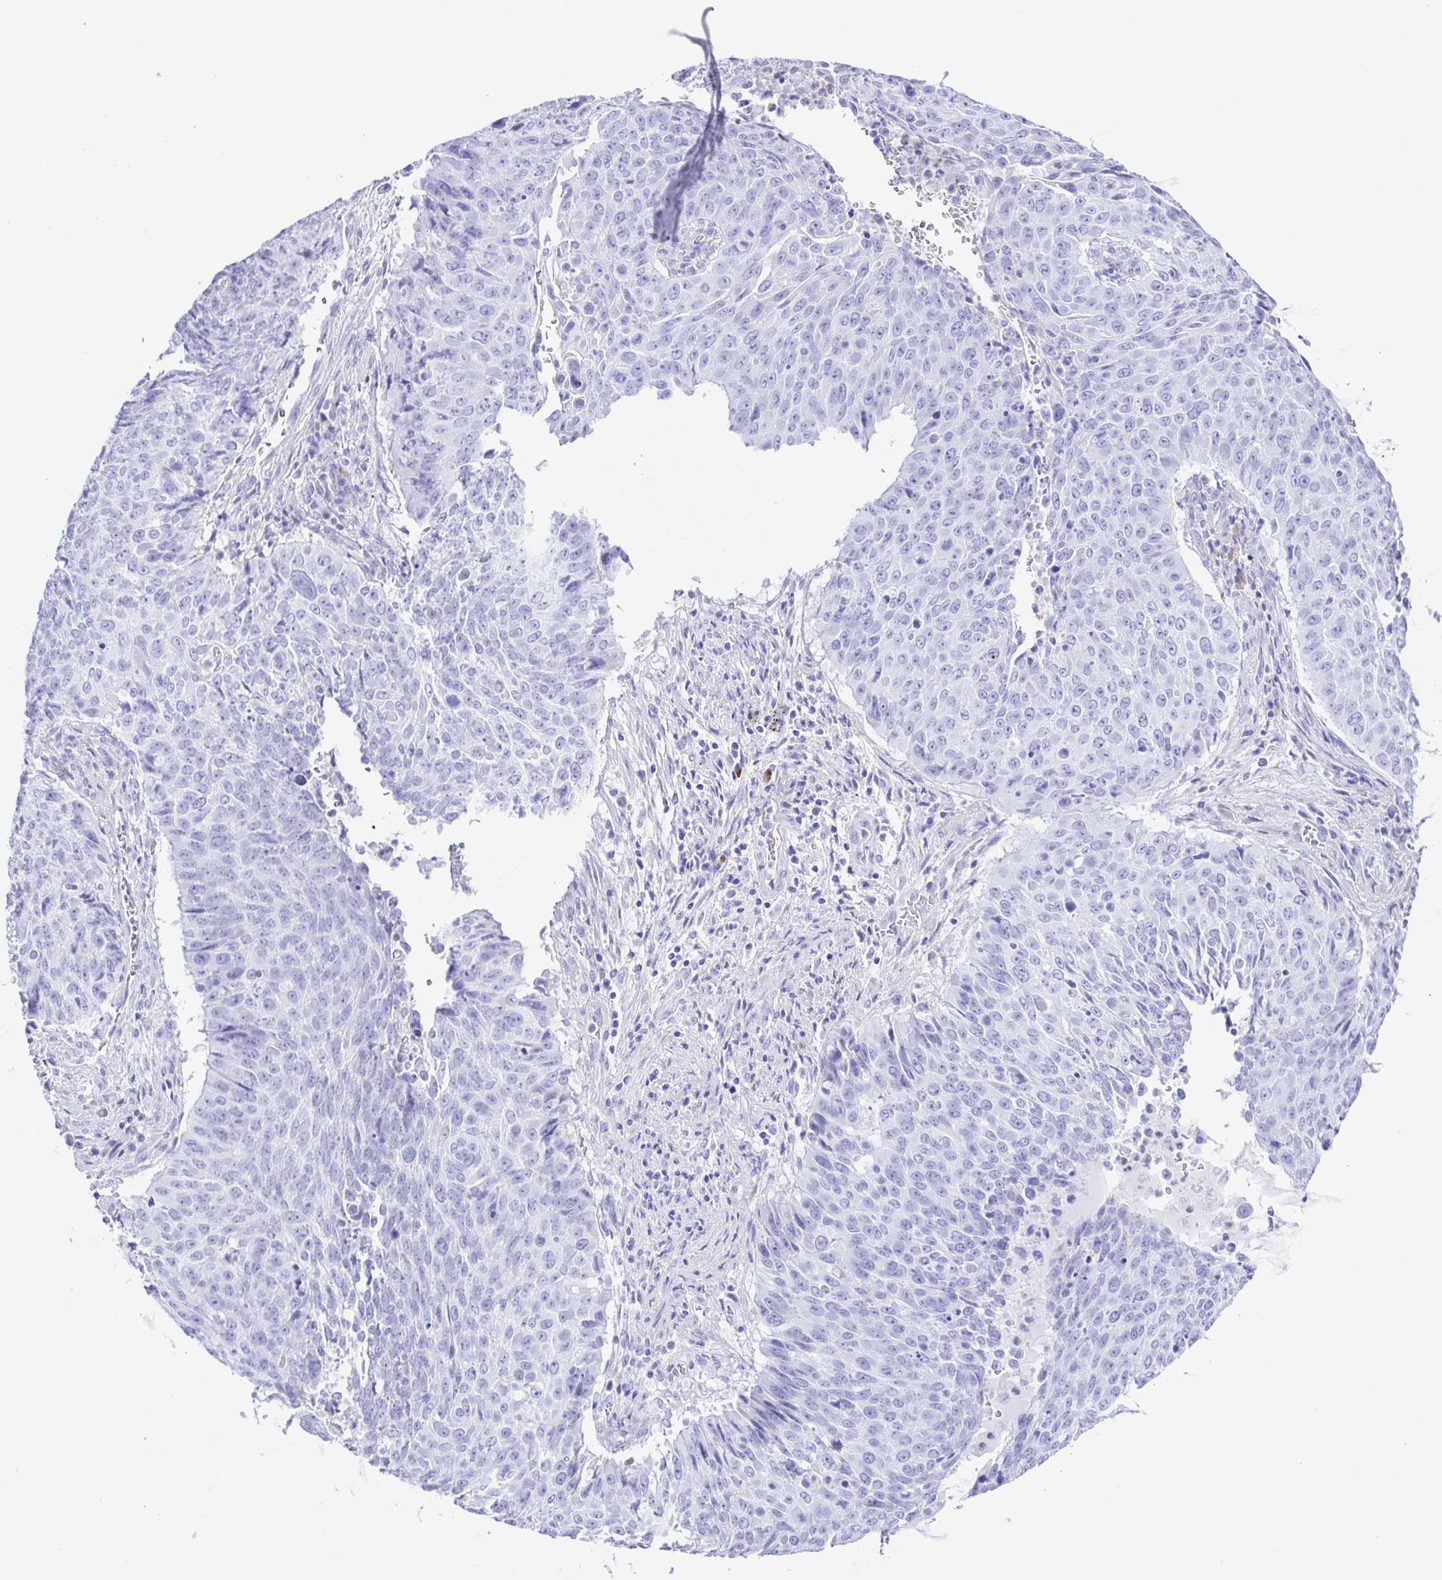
{"staining": {"intensity": "negative", "quantity": "none", "location": "none"}, "tissue": "lung cancer", "cell_type": "Tumor cells", "image_type": "cancer", "snomed": [{"axis": "morphology", "description": "Normal tissue, NOS"}, {"axis": "morphology", "description": "Squamous cell carcinoma, NOS"}, {"axis": "topography", "description": "Bronchus"}, {"axis": "topography", "description": "Lung"}], "caption": "An immunohistochemistry (IHC) image of lung cancer (squamous cell carcinoma) is shown. There is no staining in tumor cells of lung cancer (squamous cell carcinoma). (DAB IHC with hematoxylin counter stain).", "gene": "GPR17", "patient": {"sex": "male", "age": 64}}